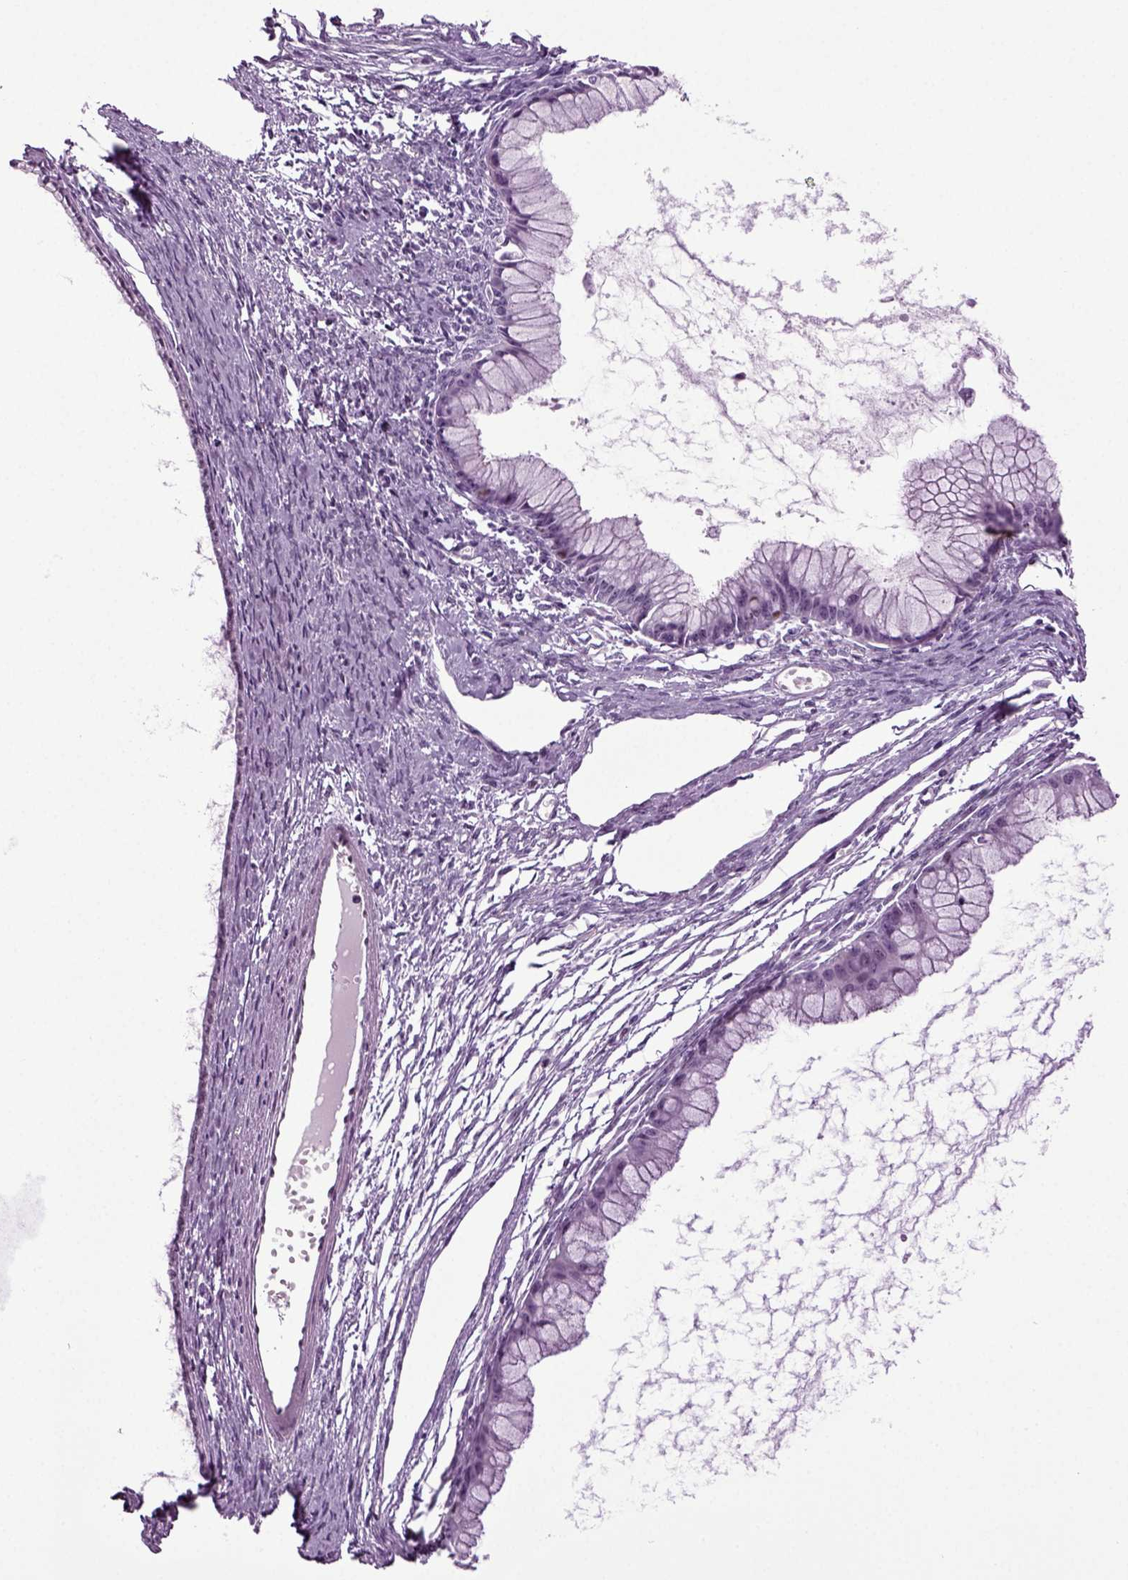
{"staining": {"intensity": "negative", "quantity": "none", "location": "none"}, "tissue": "ovarian cancer", "cell_type": "Tumor cells", "image_type": "cancer", "snomed": [{"axis": "morphology", "description": "Cystadenocarcinoma, mucinous, NOS"}, {"axis": "topography", "description": "Ovary"}], "caption": "Histopathology image shows no significant protein staining in tumor cells of ovarian mucinous cystadenocarcinoma.", "gene": "RFX3", "patient": {"sex": "female", "age": 41}}